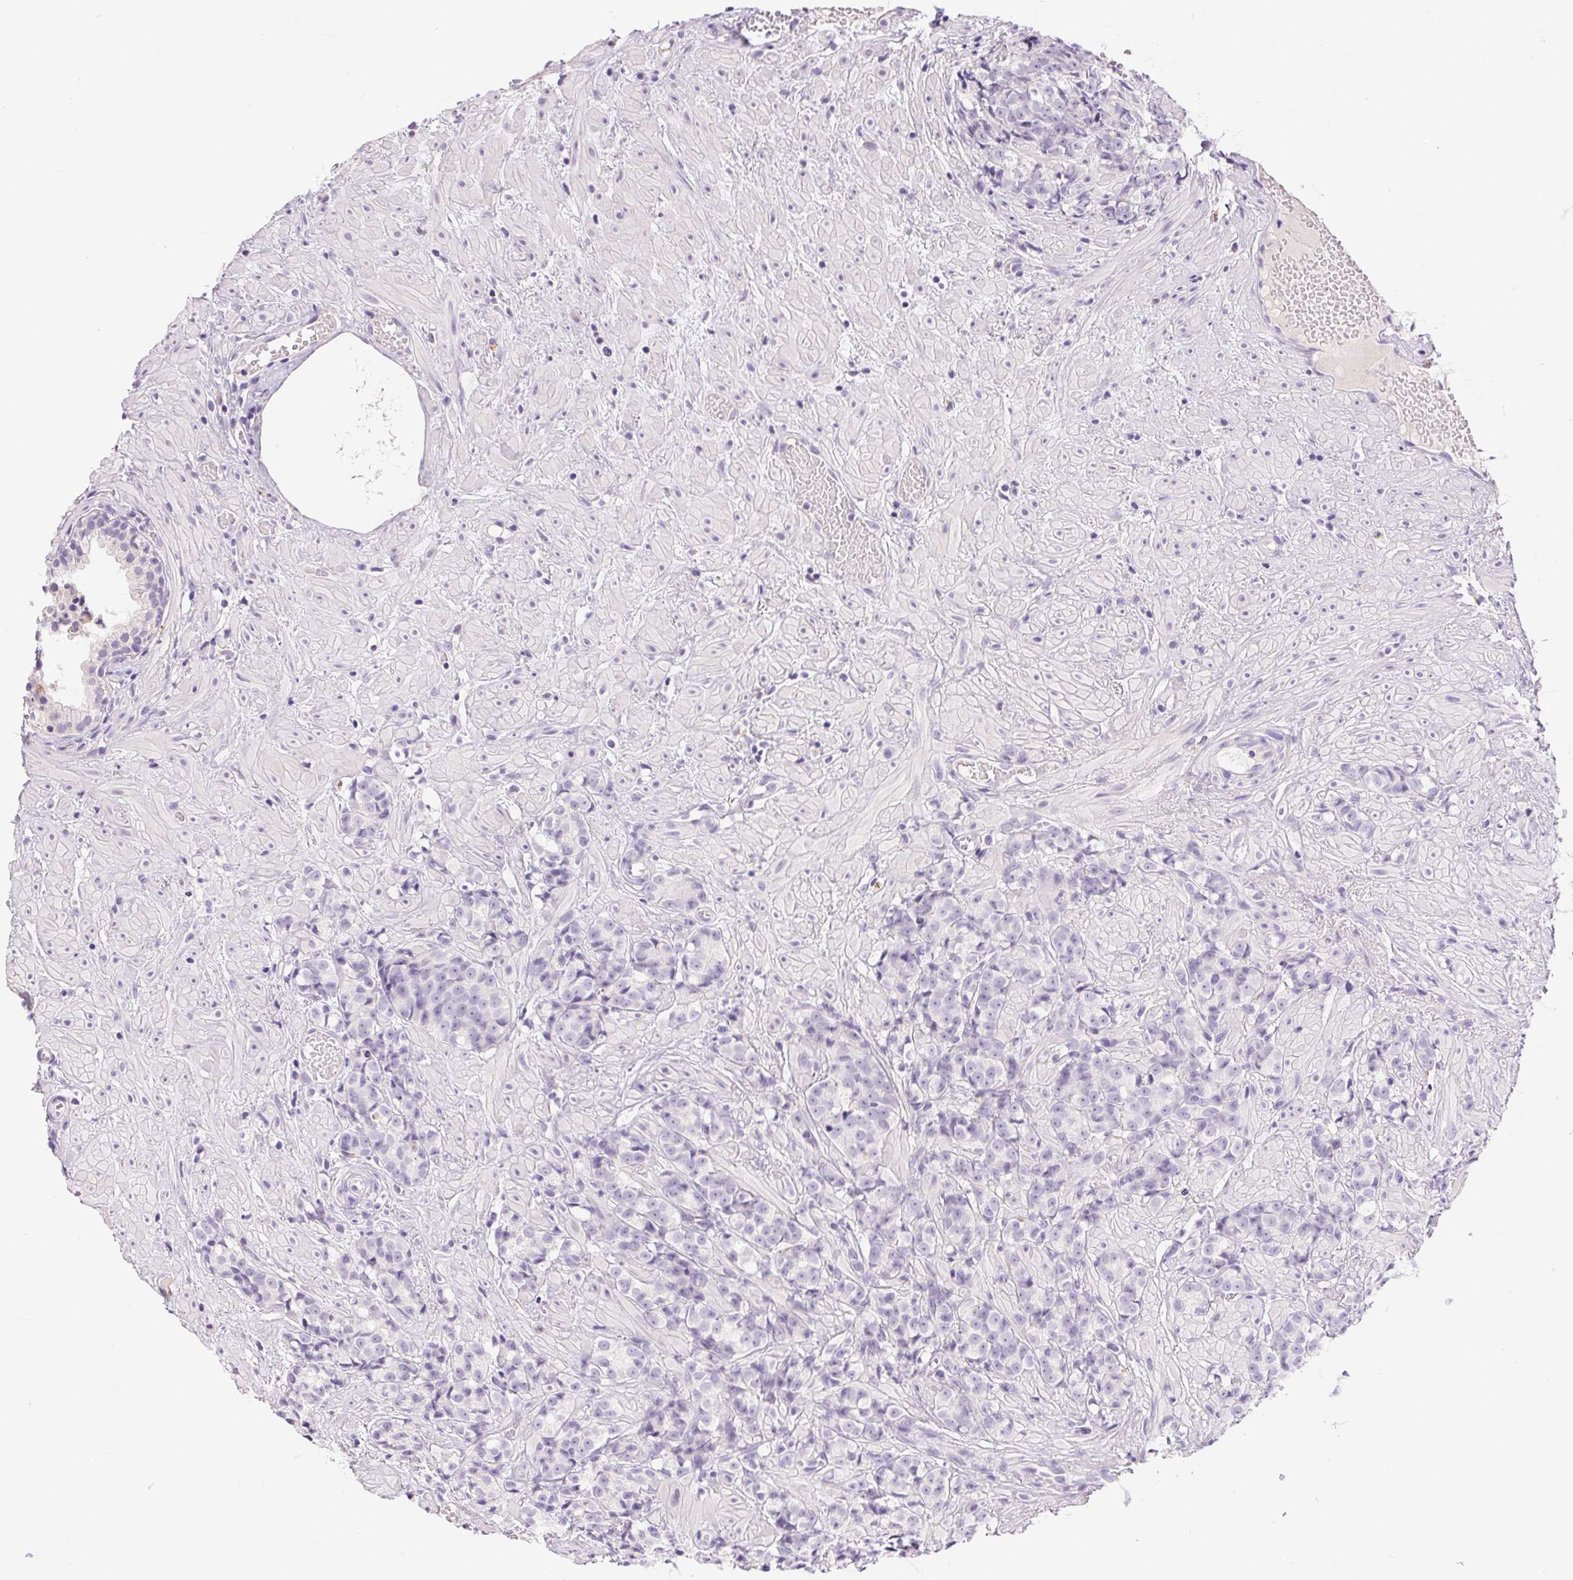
{"staining": {"intensity": "negative", "quantity": "none", "location": "none"}, "tissue": "prostate cancer", "cell_type": "Tumor cells", "image_type": "cancer", "snomed": [{"axis": "morphology", "description": "Adenocarcinoma, High grade"}, {"axis": "topography", "description": "Prostate"}], "caption": "Protein analysis of prostate adenocarcinoma (high-grade) reveals no significant staining in tumor cells.", "gene": "PNLIPRP3", "patient": {"sex": "male", "age": 81}}